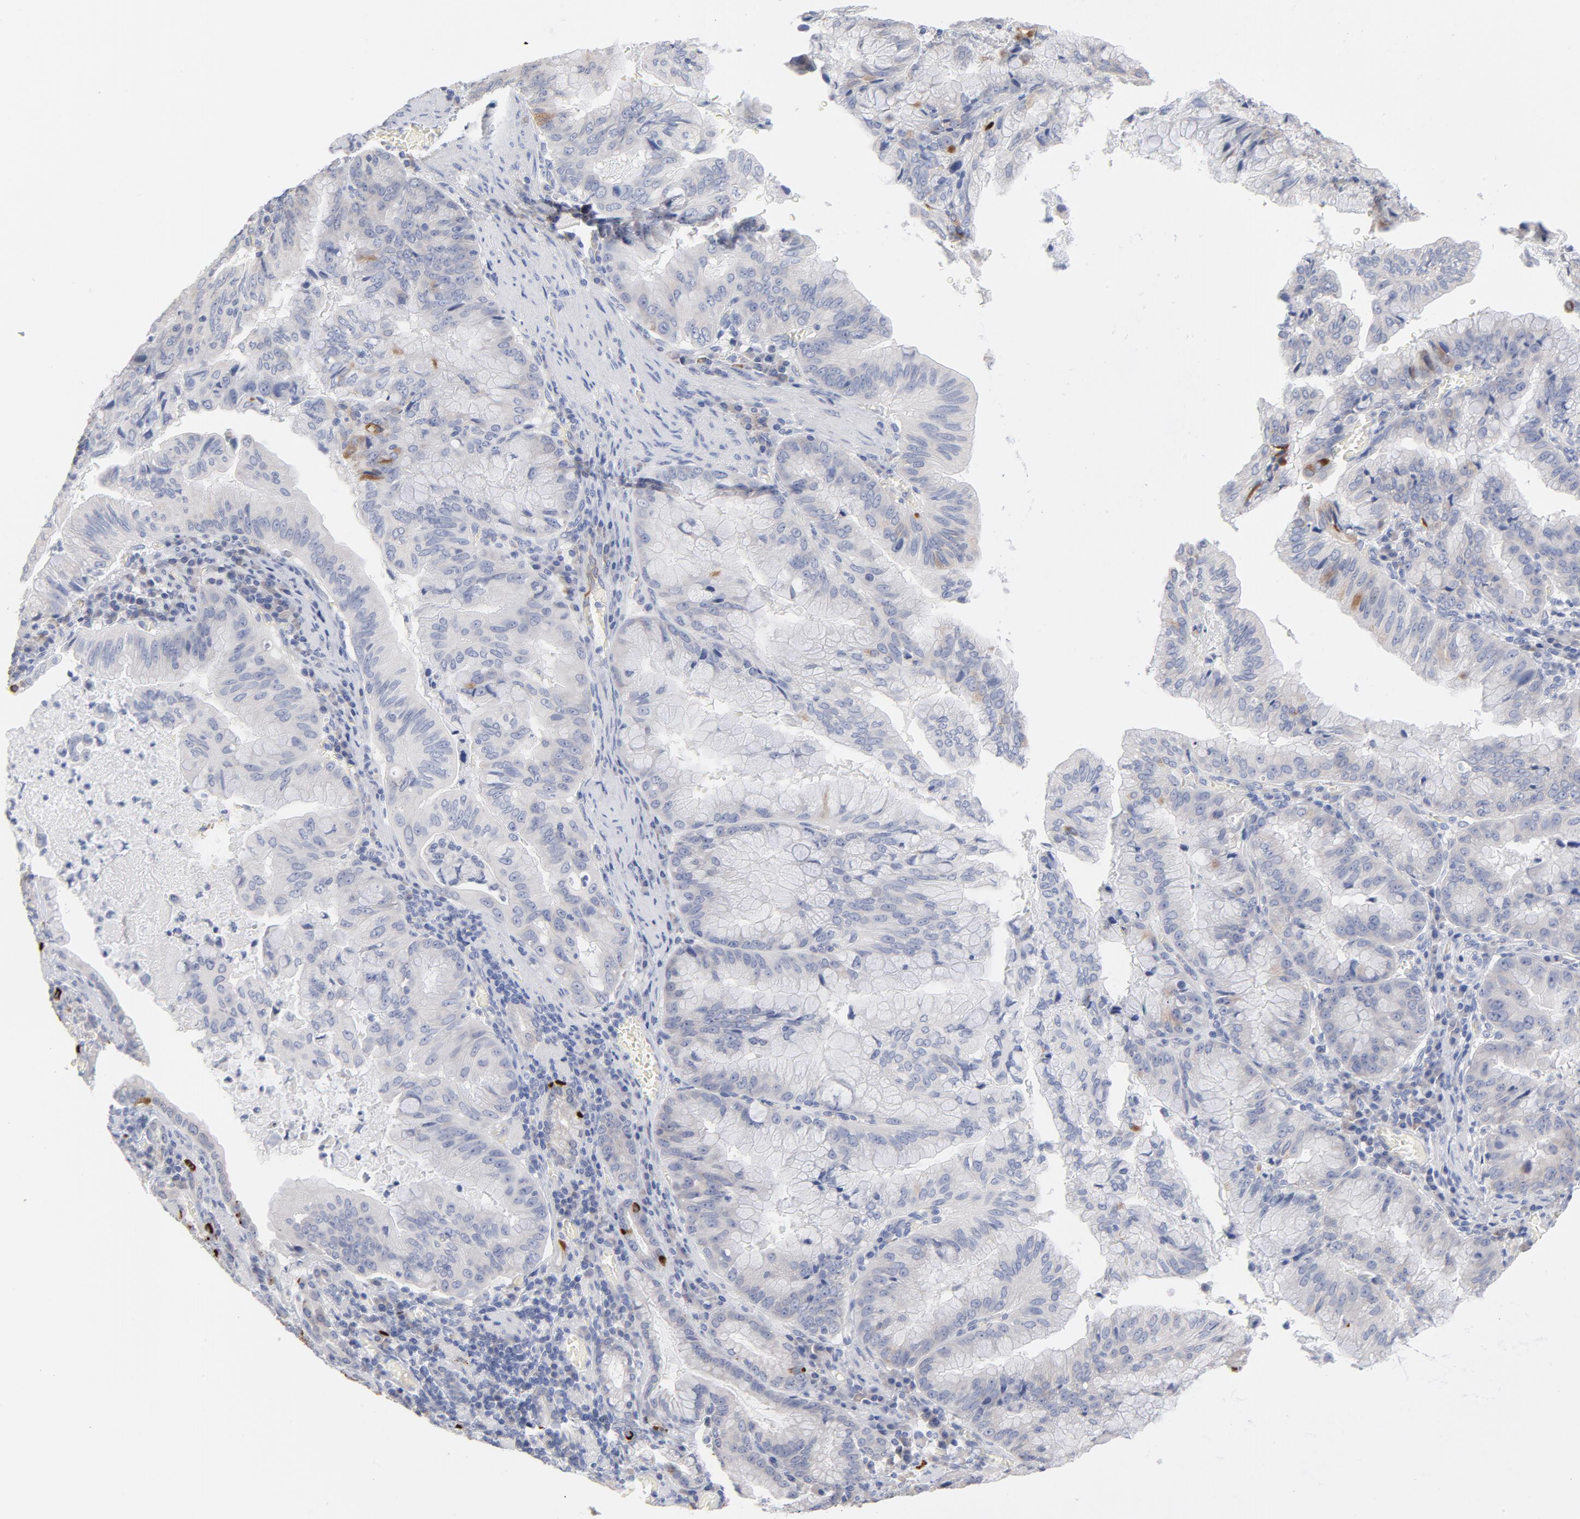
{"staining": {"intensity": "weak", "quantity": "<25%", "location": "cytoplasmic/membranous"}, "tissue": "stomach cancer", "cell_type": "Tumor cells", "image_type": "cancer", "snomed": [{"axis": "morphology", "description": "Adenocarcinoma, NOS"}, {"axis": "topography", "description": "Stomach, upper"}], "caption": "Stomach adenocarcinoma was stained to show a protein in brown. There is no significant expression in tumor cells. (DAB immunohistochemistry (IHC), high magnification).", "gene": "CPE", "patient": {"sex": "male", "age": 80}}